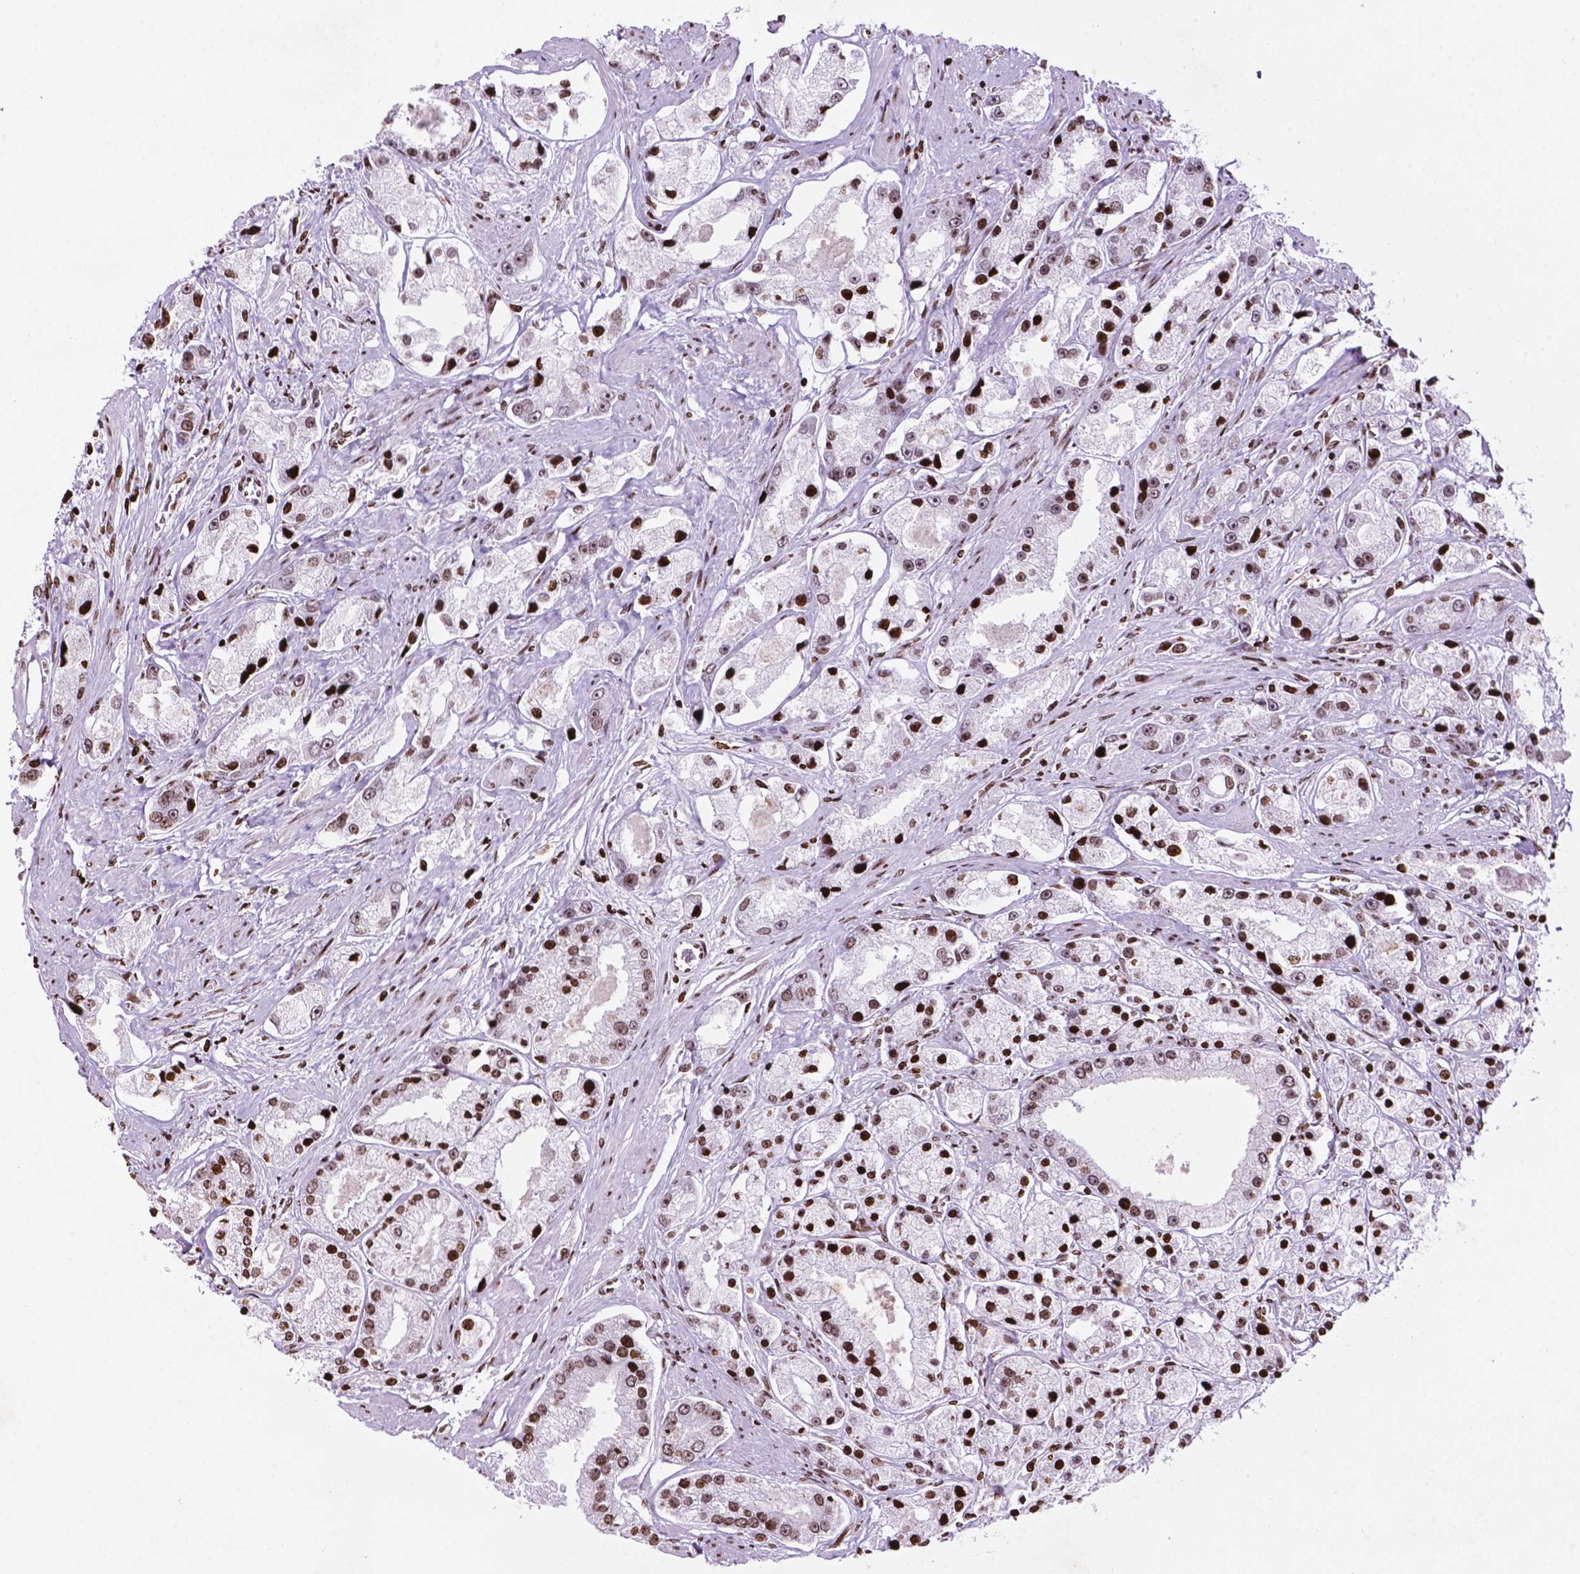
{"staining": {"intensity": "strong", "quantity": ">75%", "location": "nuclear"}, "tissue": "prostate cancer", "cell_type": "Tumor cells", "image_type": "cancer", "snomed": [{"axis": "morphology", "description": "Adenocarcinoma, High grade"}, {"axis": "topography", "description": "Prostate"}], "caption": "Prostate cancer (adenocarcinoma (high-grade)) stained with immunohistochemistry reveals strong nuclear staining in about >75% of tumor cells. (brown staining indicates protein expression, while blue staining denotes nuclei).", "gene": "TMEM250", "patient": {"sex": "male", "age": 67}}